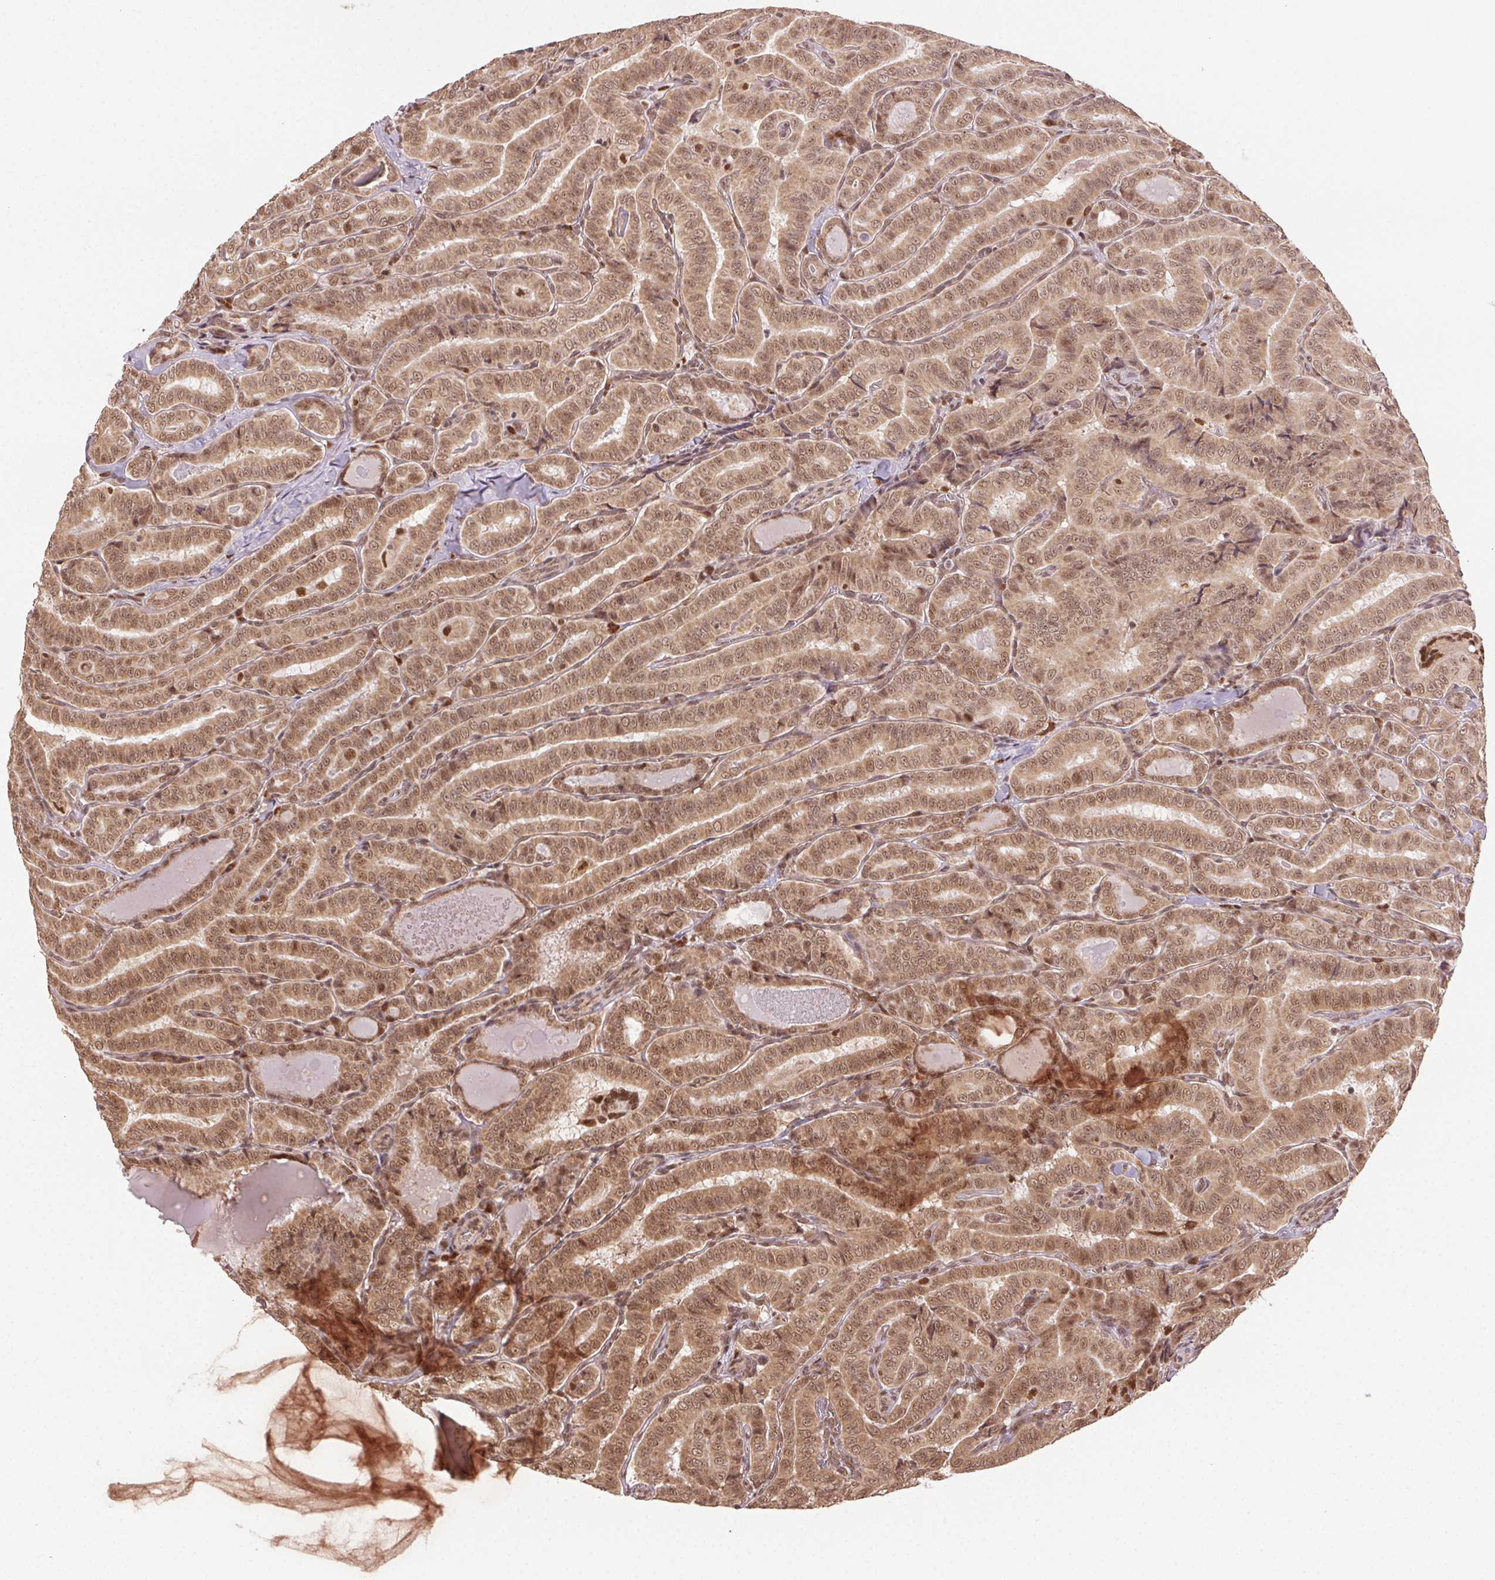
{"staining": {"intensity": "moderate", "quantity": ">75%", "location": "cytoplasmic/membranous,nuclear"}, "tissue": "thyroid cancer", "cell_type": "Tumor cells", "image_type": "cancer", "snomed": [{"axis": "morphology", "description": "Papillary adenocarcinoma, NOS"}, {"axis": "morphology", "description": "Papillary adenoma metastatic"}, {"axis": "topography", "description": "Thyroid gland"}], "caption": "Protein expression analysis of thyroid papillary adenoma metastatic exhibits moderate cytoplasmic/membranous and nuclear positivity in approximately >75% of tumor cells. Nuclei are stained in blue.", "gene": "TREML4", "patient": {"sex": "female", "age": 50}}